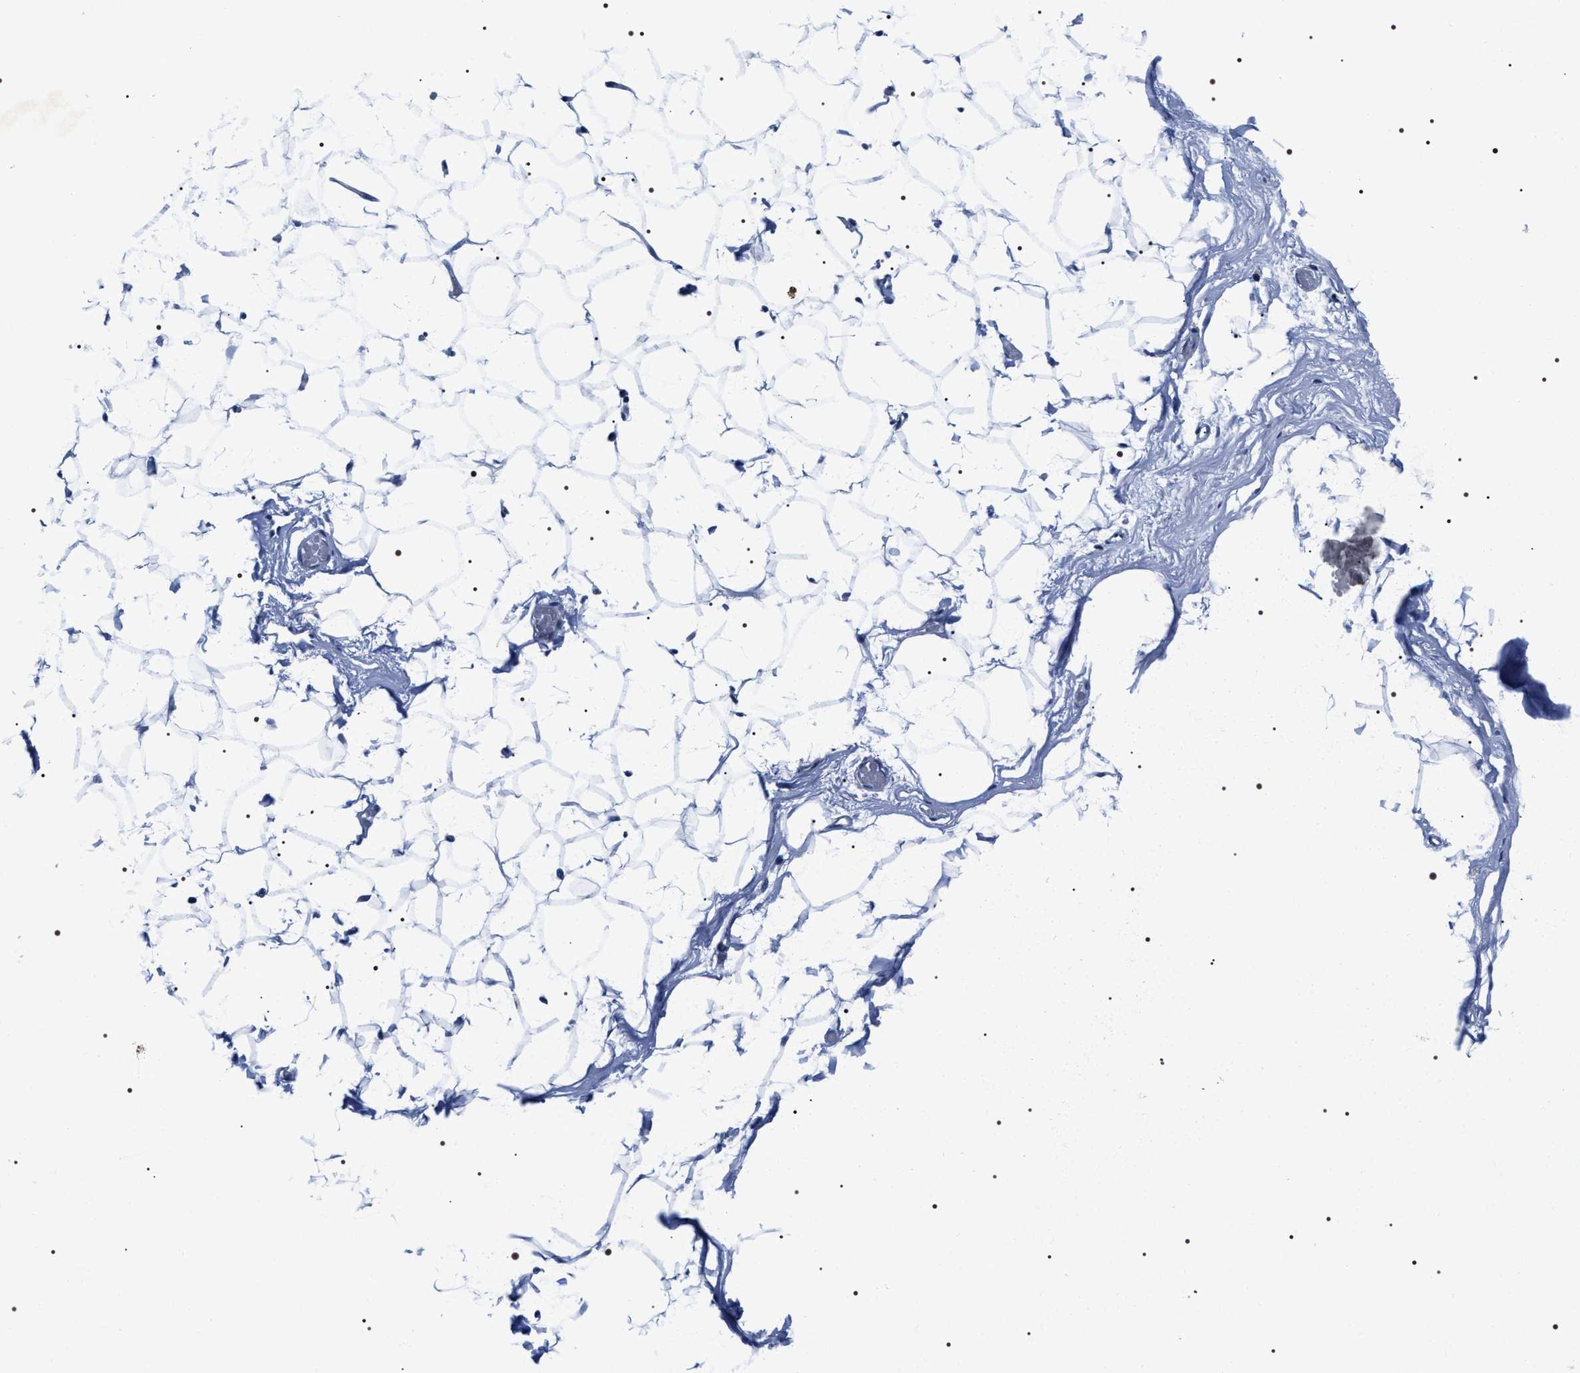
{"staining": {"intensity": "negative", "quantity": "none", "location": "none"}, "tissue": "adipose tissue", "cell_type": "Adipocytes", "image_type": "normal", "snomed": [{"axis": "morphology", "description": "Normal tissue, NOS"}, {"axis": "topography", "description": "Breast"}, {"axis": "topography", "description": "Soft tissue"}], "caption": "DAB (3,3'-diaminobenzidine) immunohistochemical staining of unremarkable human adipose tissue demonstrates no significant expression in adipocytes.", "gene": "NTMT1", "patient": {"sex": "female", "age": 75}}